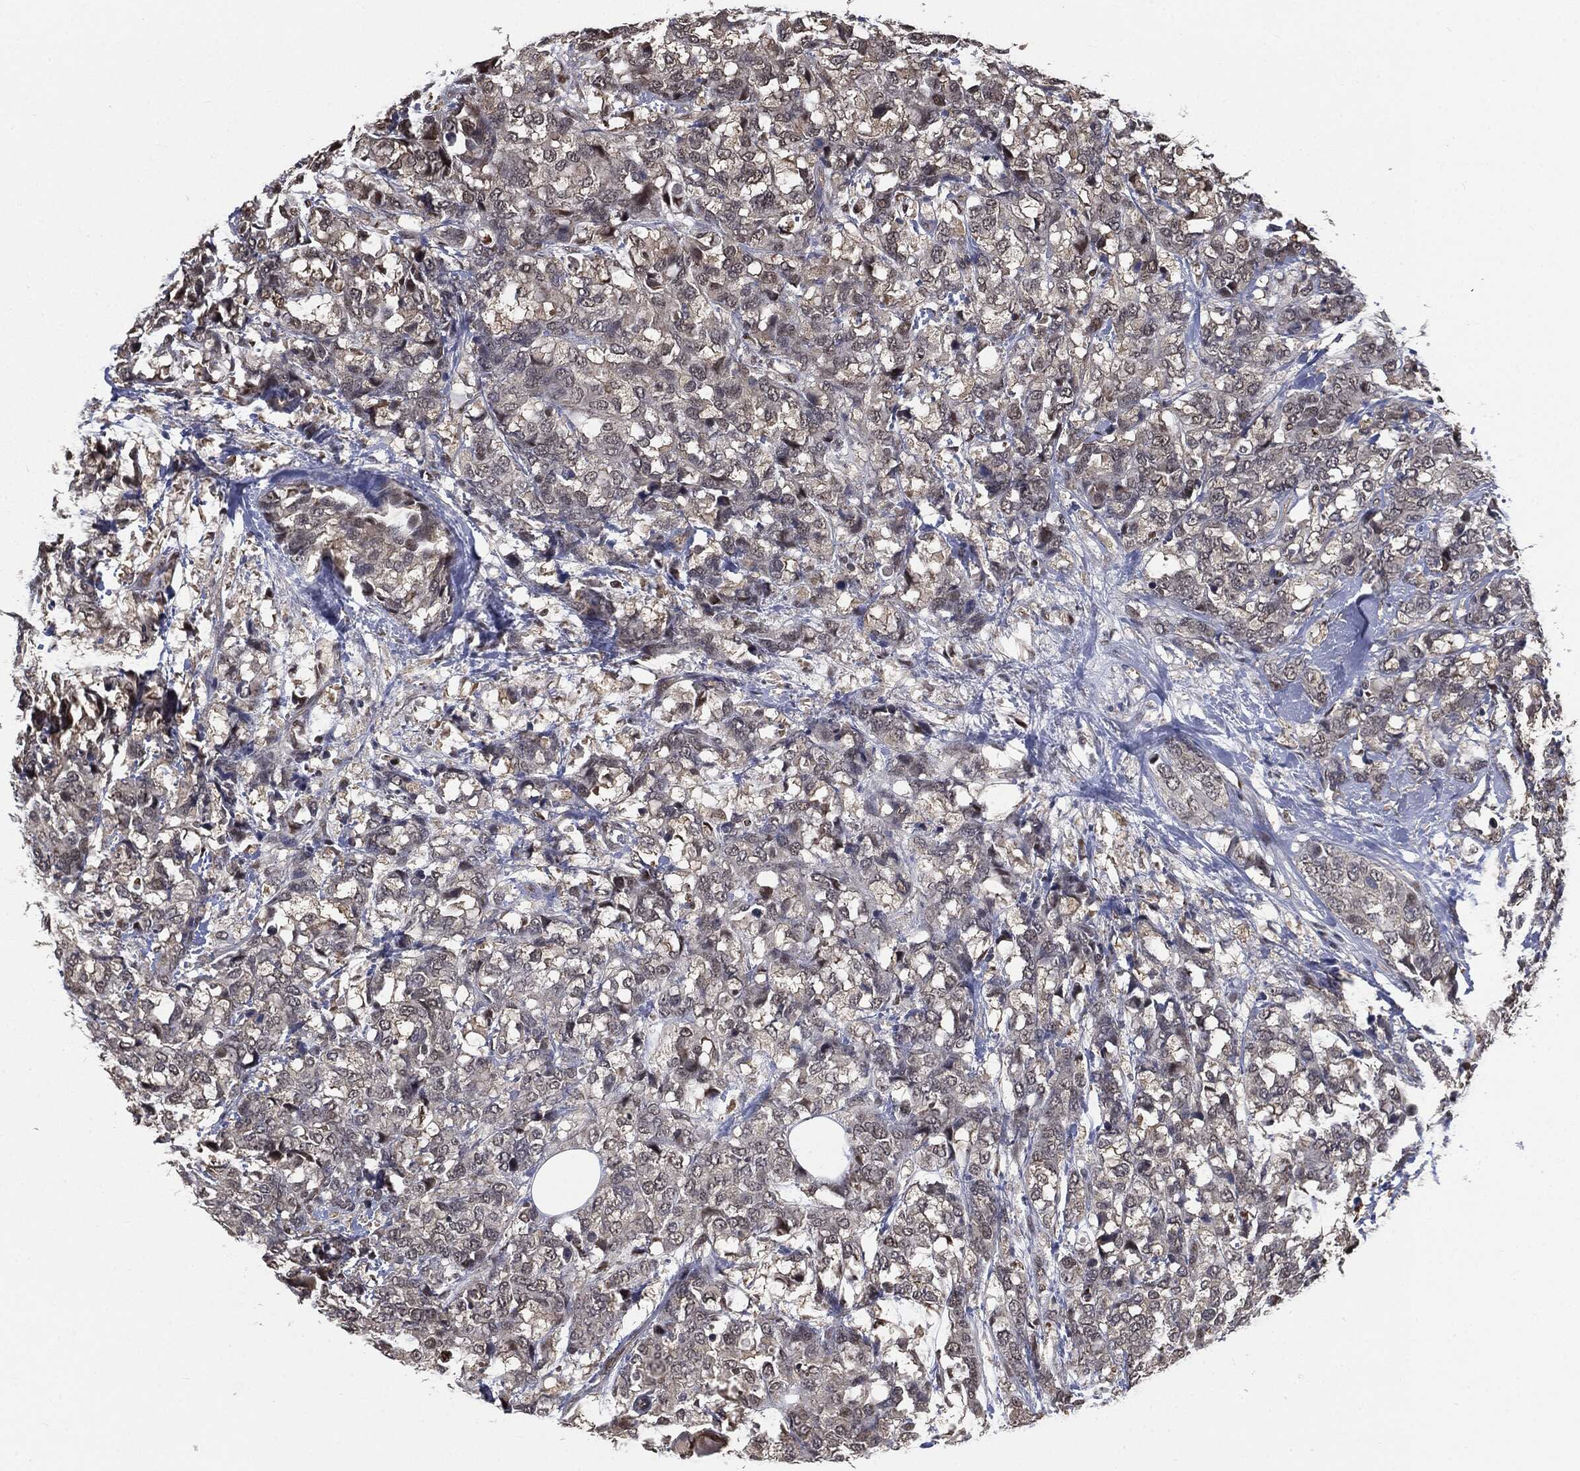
{"staining": {"intensity": "negative", "quantity": "none", "location": "none"}, "tissue": "breast cancer", "cell_type": "Tumor cells", "image_type": "cancer", "snomed": [{"axis": "morphology", "description": "Lobular carcinoma"}, {"axis": "topography", "description": "Breast"}], "caption": "Human lobular carcinoma (breast) stained for a protein using IHC shows no positivity in tumor cells.", "gene": "SHLD2", "patient": {"sex": "female", "age": 59}}